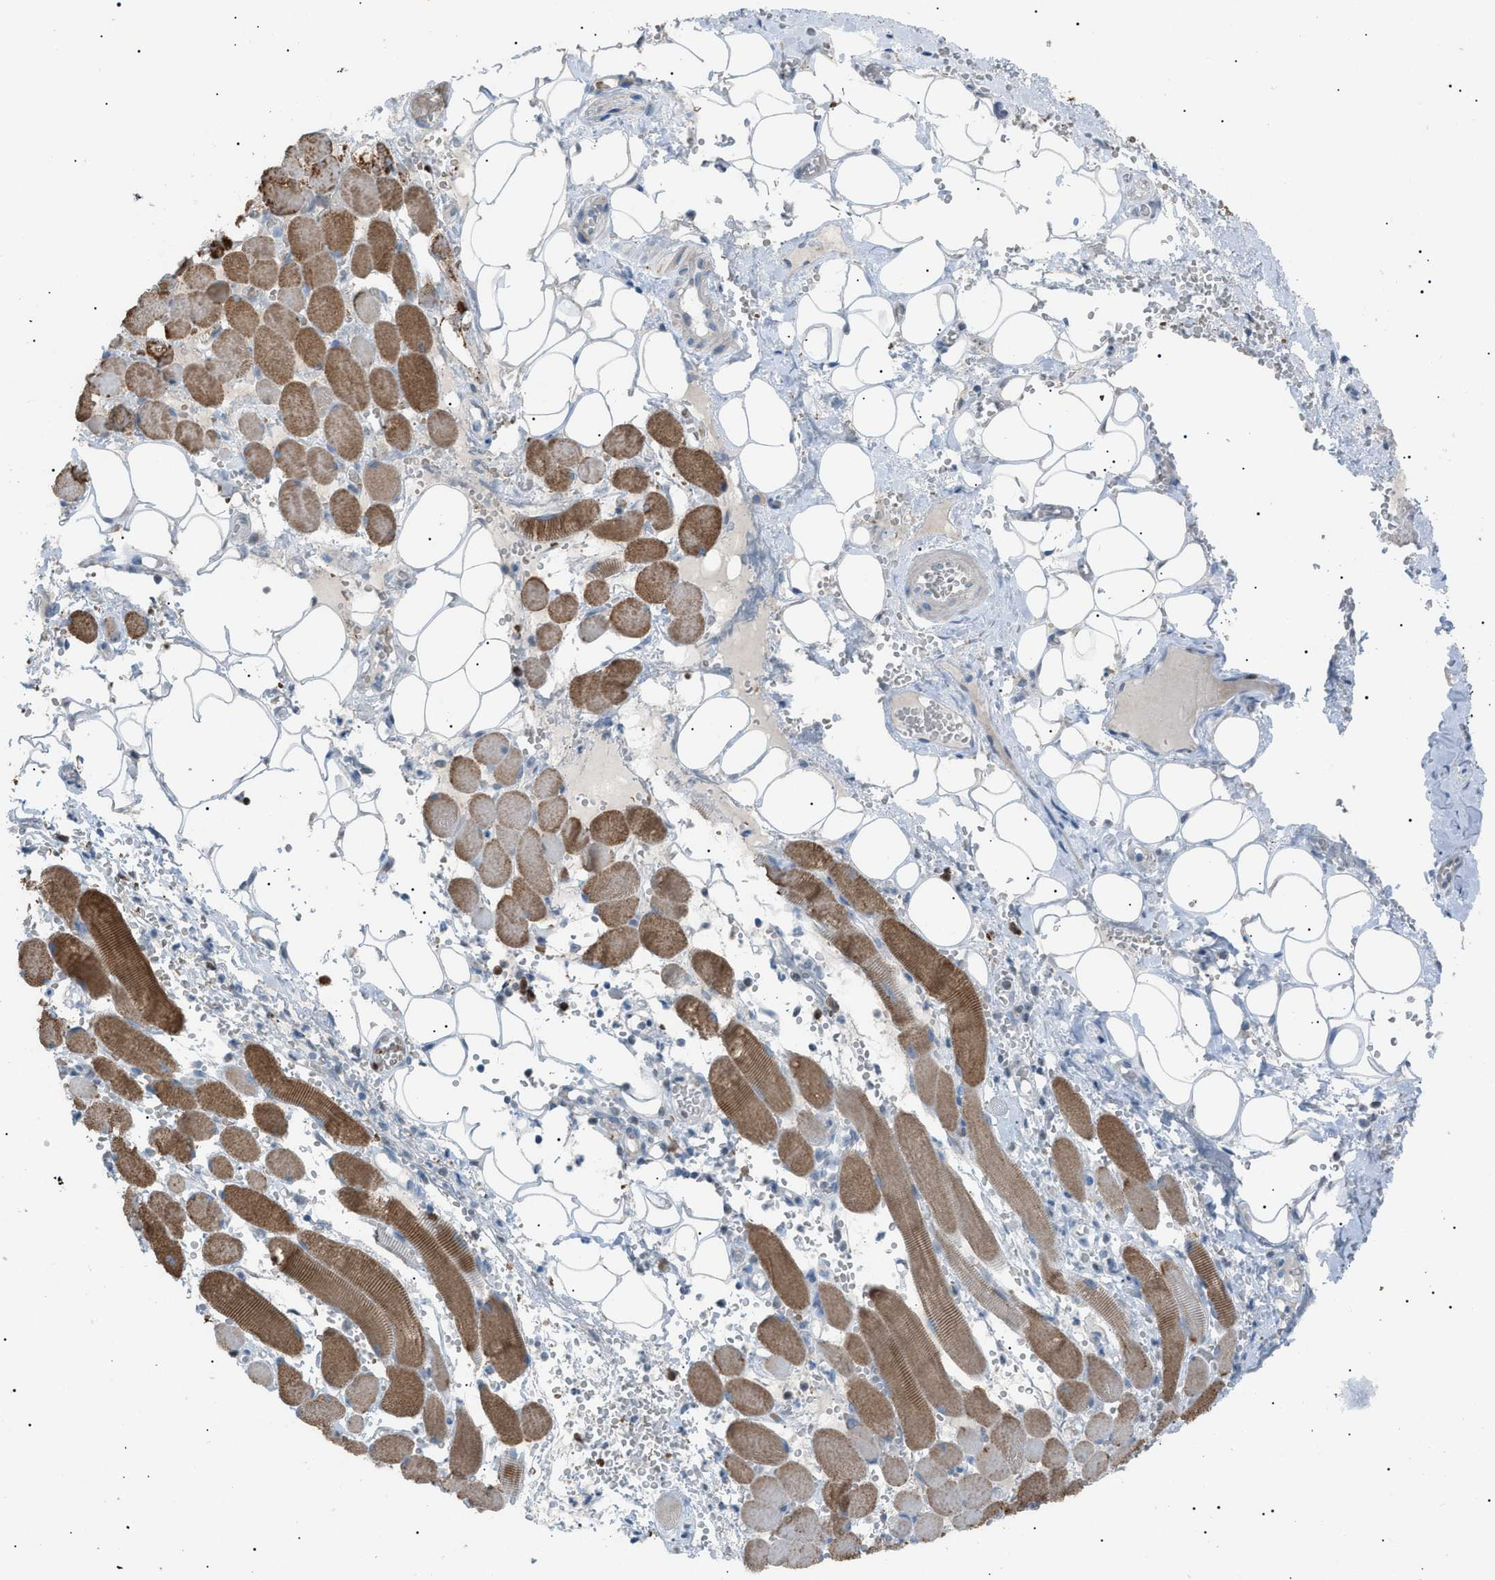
{"staining": {"intensity": "weak", "quantity": ">75%", "location": "cytoplasmic/membranous"}, "tissue": "adipose tissue", "cell_type": "Adipocytes", "image_type": "normal", "snomed": [{"axis": "morphology", "description": "Squamous cell carcinoma, NOS"}, {"axis": "topography", "description": "Oral tissue"}, {"axis": "topography", "description": "Head-Neck"}], "caption": "Protein staining reveals weak cytoplasmic/membranous expression in approximately >75% of adipocytes in normal adipose tissue.", "gene": "ZNF516", "patient": {"sex": "female", "age": 50}}